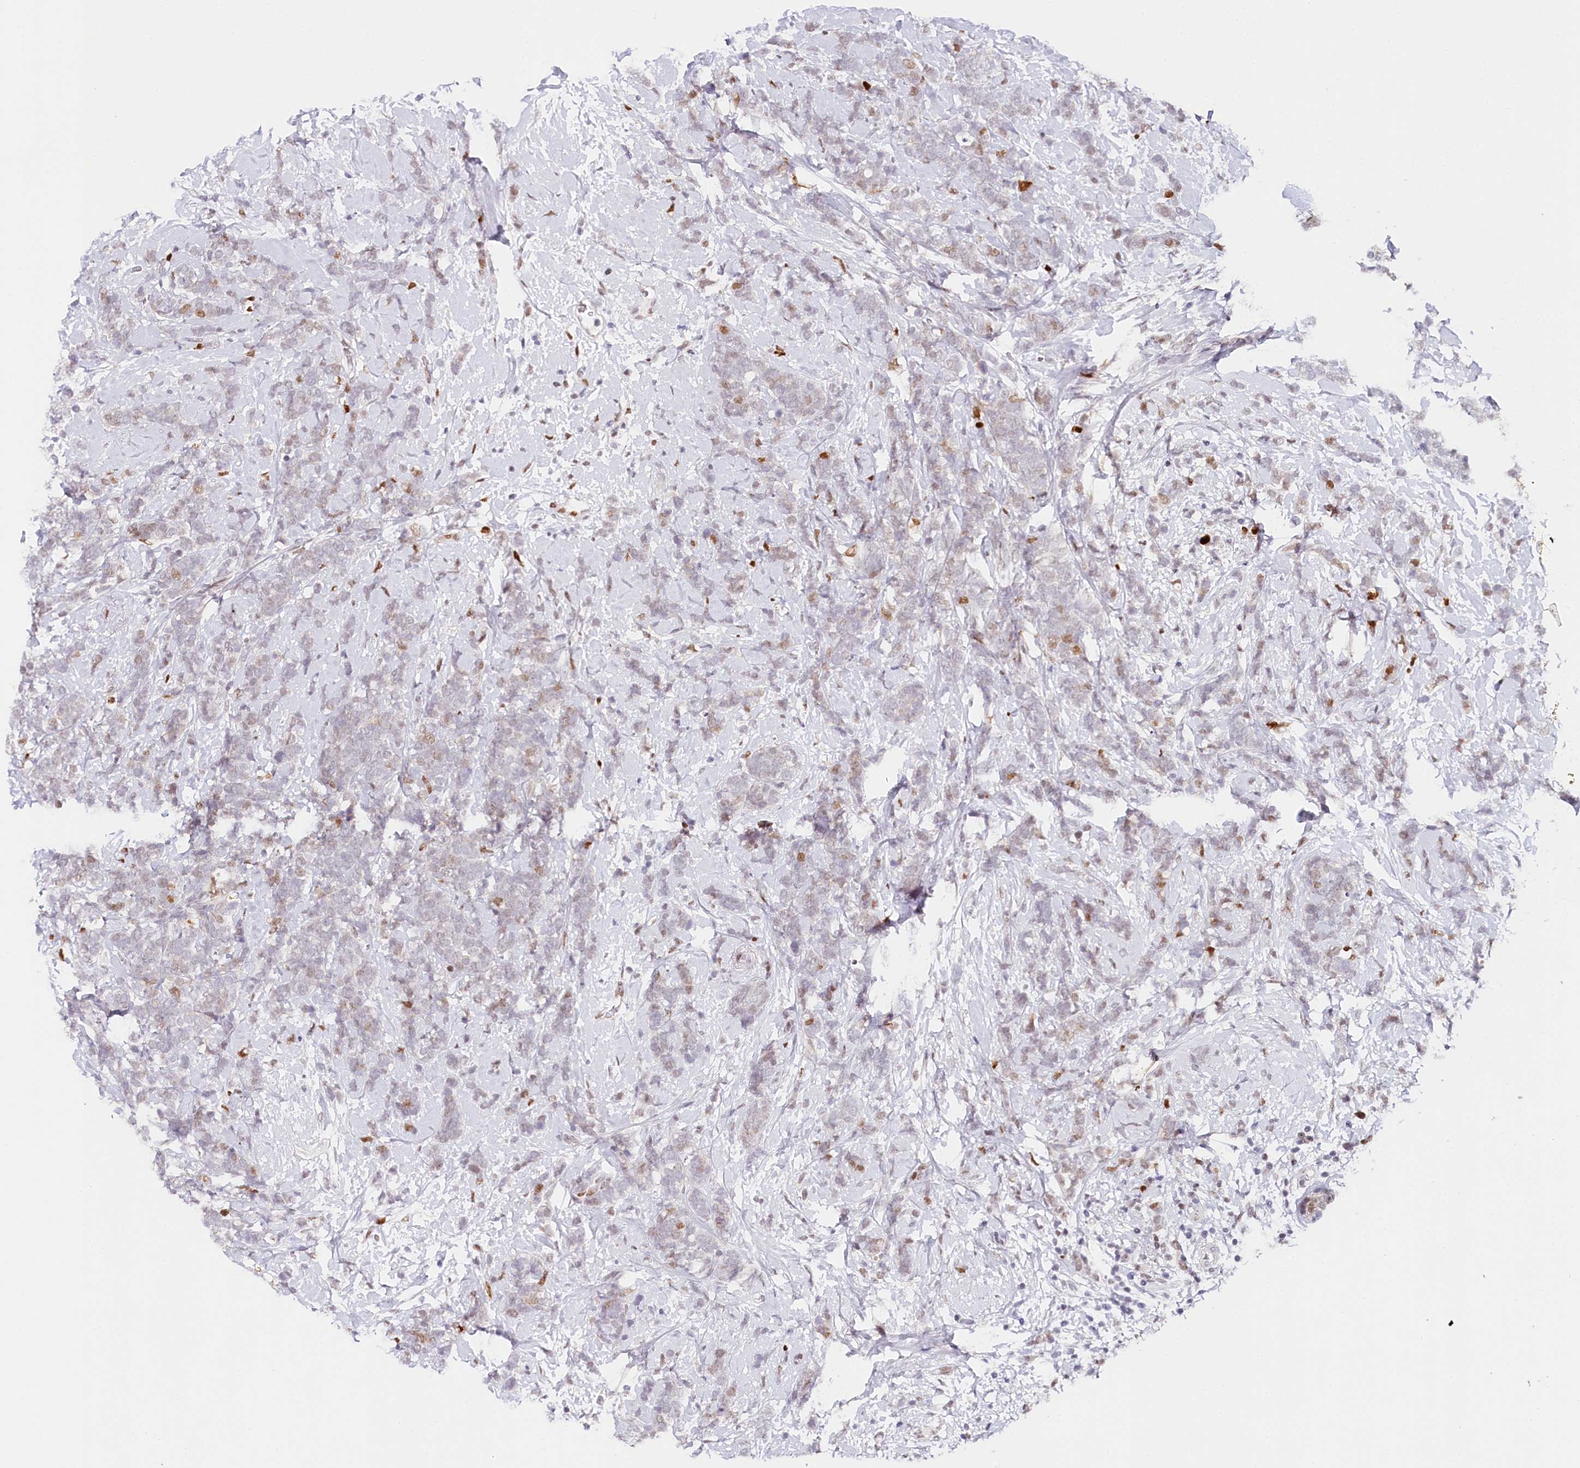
{"staining": {"intensity": "moderate", "quantity": "<25%", "location": "nuclear"}, "tissue": "breast cancer", "cell_type": "Tumor cells", "image_type": "cancer", "snomed": [{"axis": "morphology", "description": "Lobular carcinoma"}, {"axis": "topography", "description": "Breast"}], "caption": "This photomicrograph demonstrates breast cancer stained with immunohistochemistry to label a protein in brown. The nuclear of tumor cells show moderate positivity for the protein. Nuclei are counter-stained blue.", "gene": "TP53", "patient": {"sex": "female", "age": 58}}